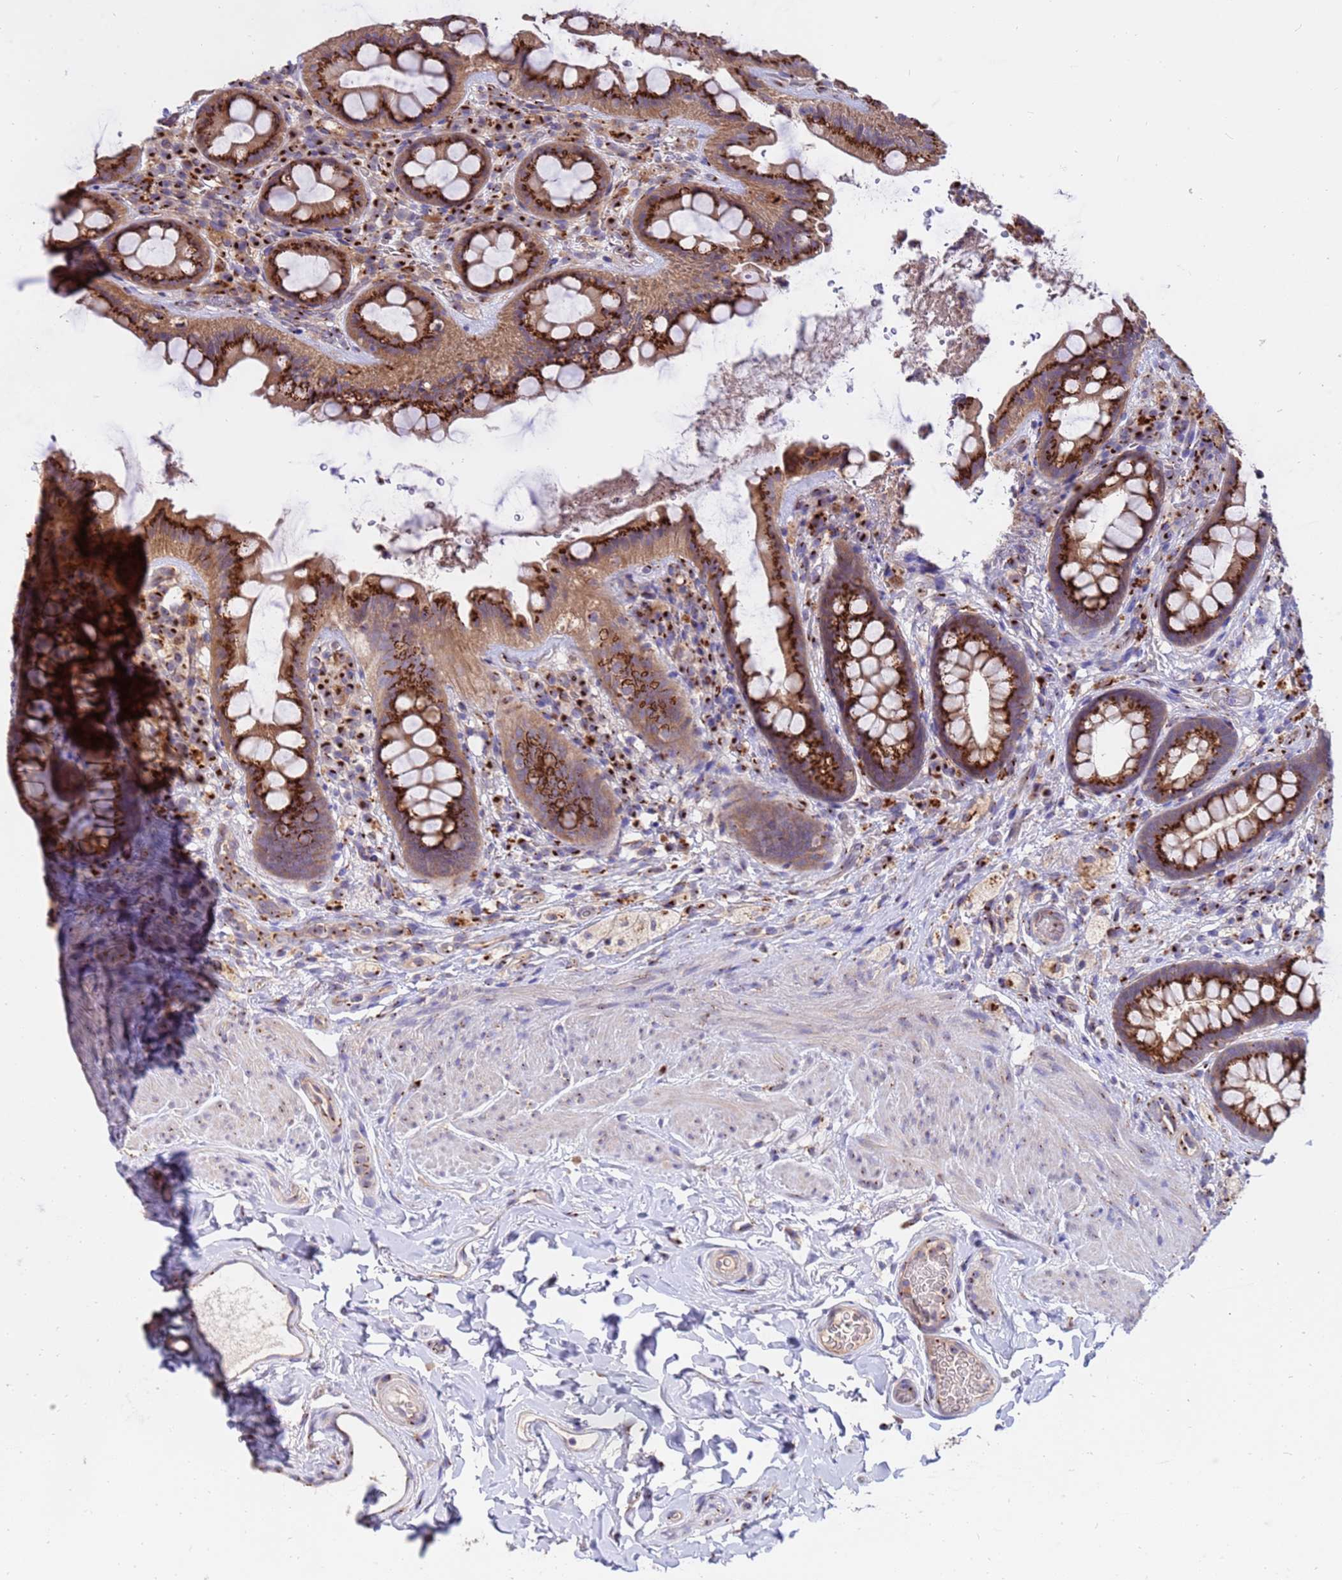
{"staining": {"intensity": "strong", "quantity": ">75%", "location": "cytoplasmic/membranous"}, "tissue": "rectum", "cell_type": "Glandular cells", "image_type": "normal", "snomed": [{"axis": "morphology", "description": "Normal tissue, NOS"}, {"axis": "topography", "description": "Rectum"}, {"axis": "topography", "description": "Peripheral nerve tissue"}], "caption": "Immunohistochemical staining of unremarkable rectum demonstrates high levels of strong cytoplasmic/membranous expression in about >75% of glandular cells.", "gene": "HPS3", "patient": {"sex": "female", "age": 69}}